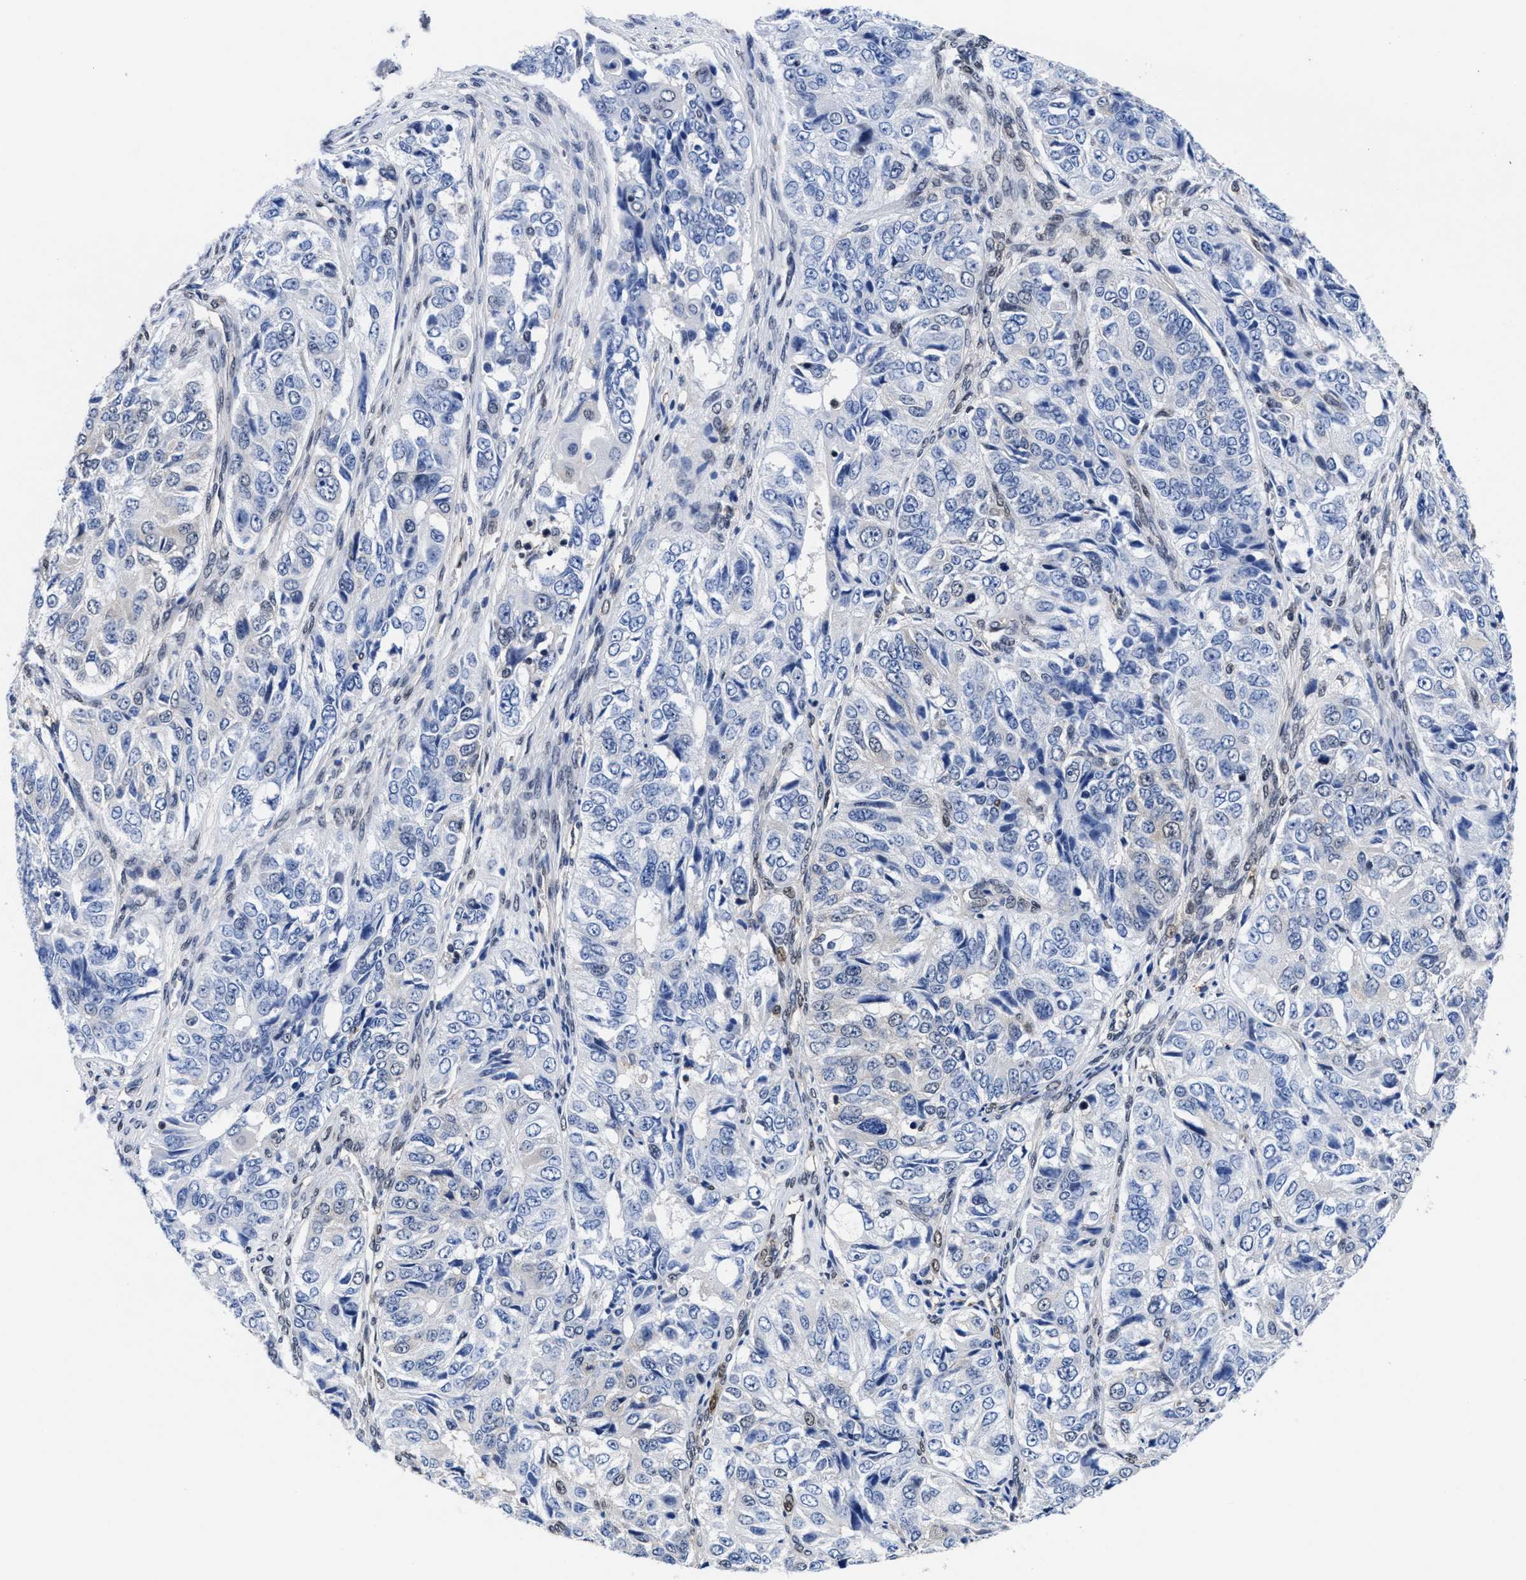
{"staining": {"intensity": "negative", "quantity": "none", "location": "none"}, "tissue": "ovarian cancer", "cell_type": "Tumor cells", "image_type": "cancer", "snomed": [{"axis": "morphology", "description": "Carcinoma, endometroid"}, {"axis": "topography", "description": "Ovary"}], "caption": "Immunohistochemistry of endometroid carcinoma (ovarian) displays no positivity in tumor cells. (DAB immunohistochemistry (IHC), high magnification).", "gene": "ACLY", "patient": {"sex": "female", "age": 51}}